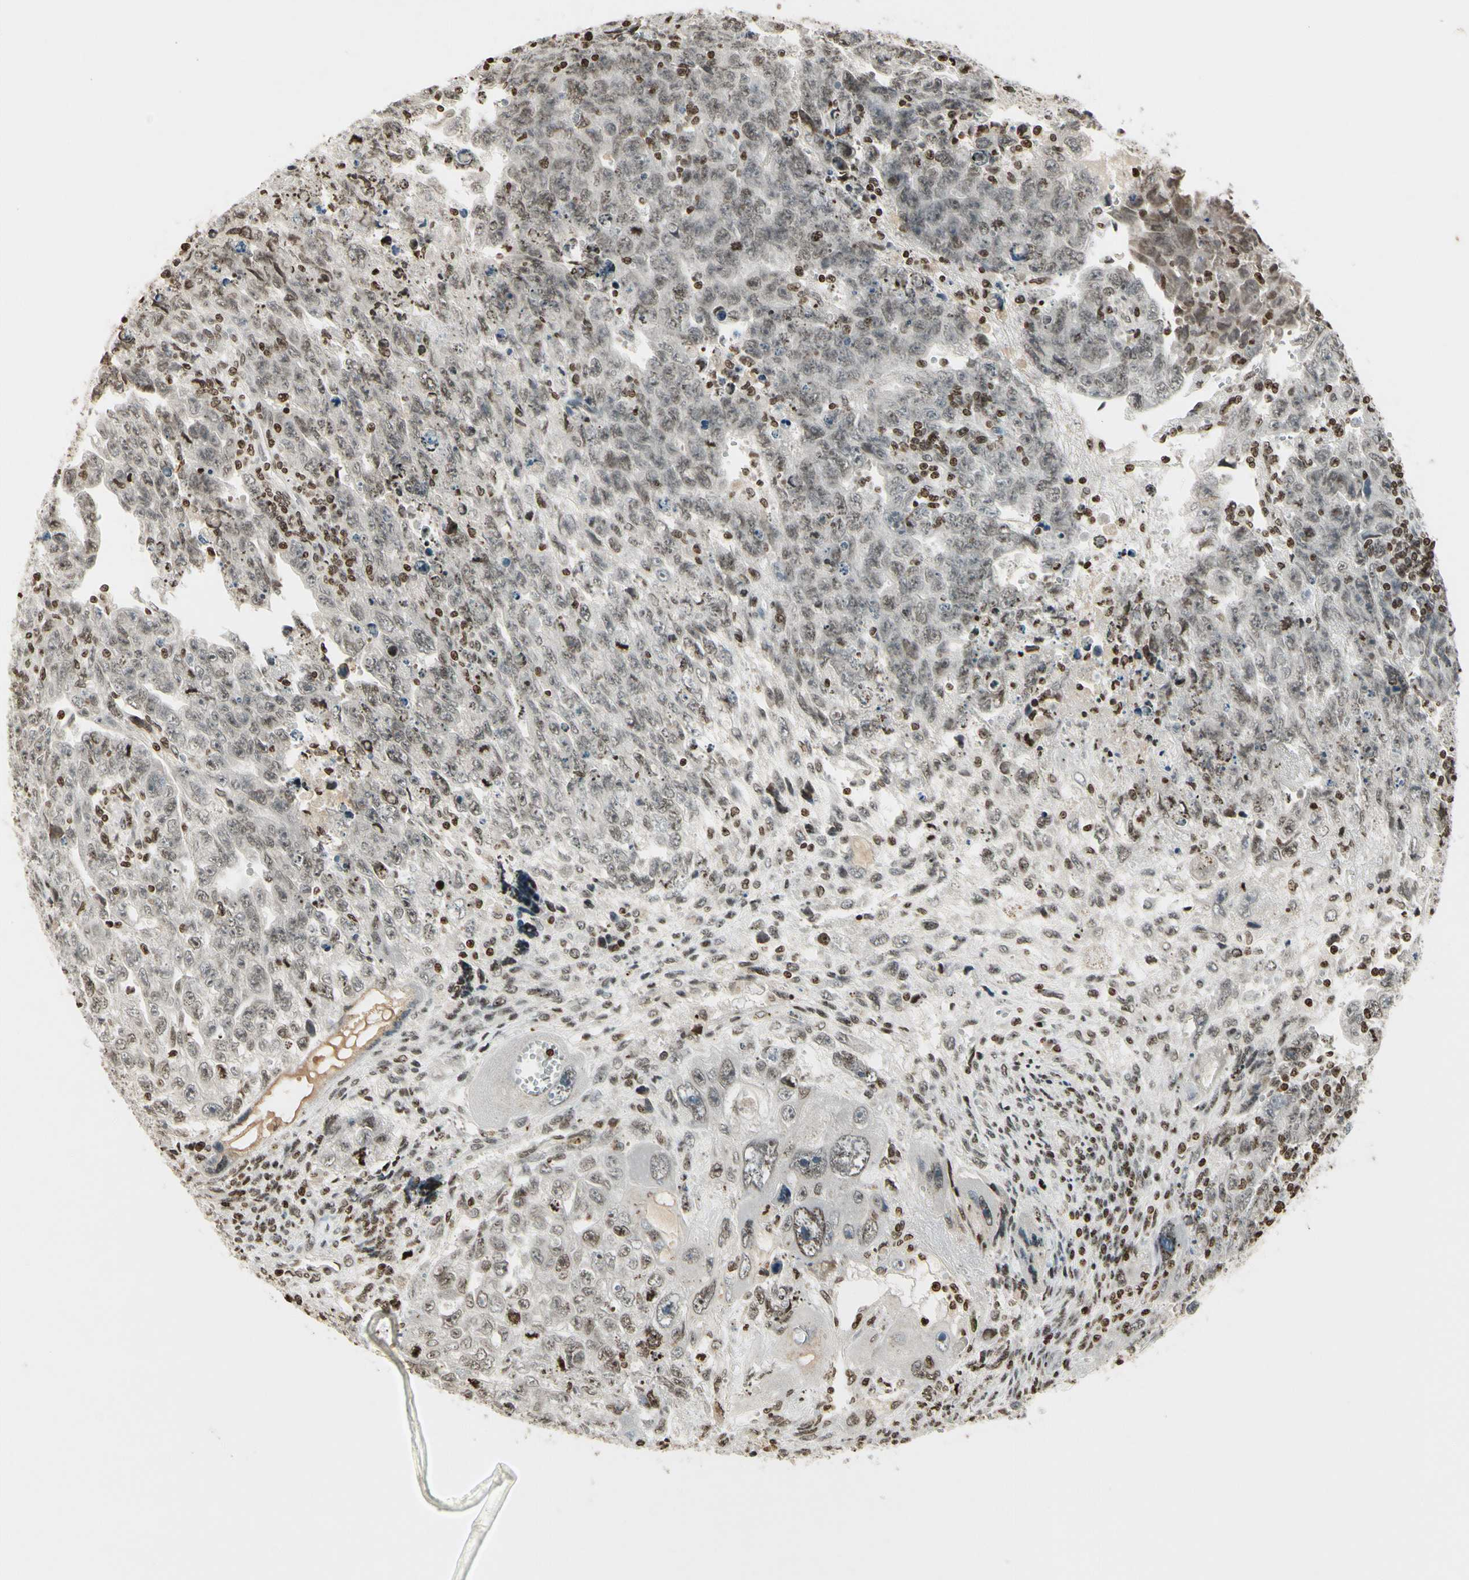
{"staining": {"intensity": "weak", "quantity": "25%-75%", "location": "nuclear"}, "tissue": "testis cancer", "cell_type": "Tumor cells", "image_type": "cancer", "snomed": [{"axis": "morphology", "description": "Carcinoma, Embryonal, NOS"}, {"axis": "topography", "description": "Testis"}], "caption": "Human testis embryonal carcinoma stained with a protein marker reveals weak staining in tumor cells.", "gene": "RORA", "patient": {"sex": "male", "age": 28}}